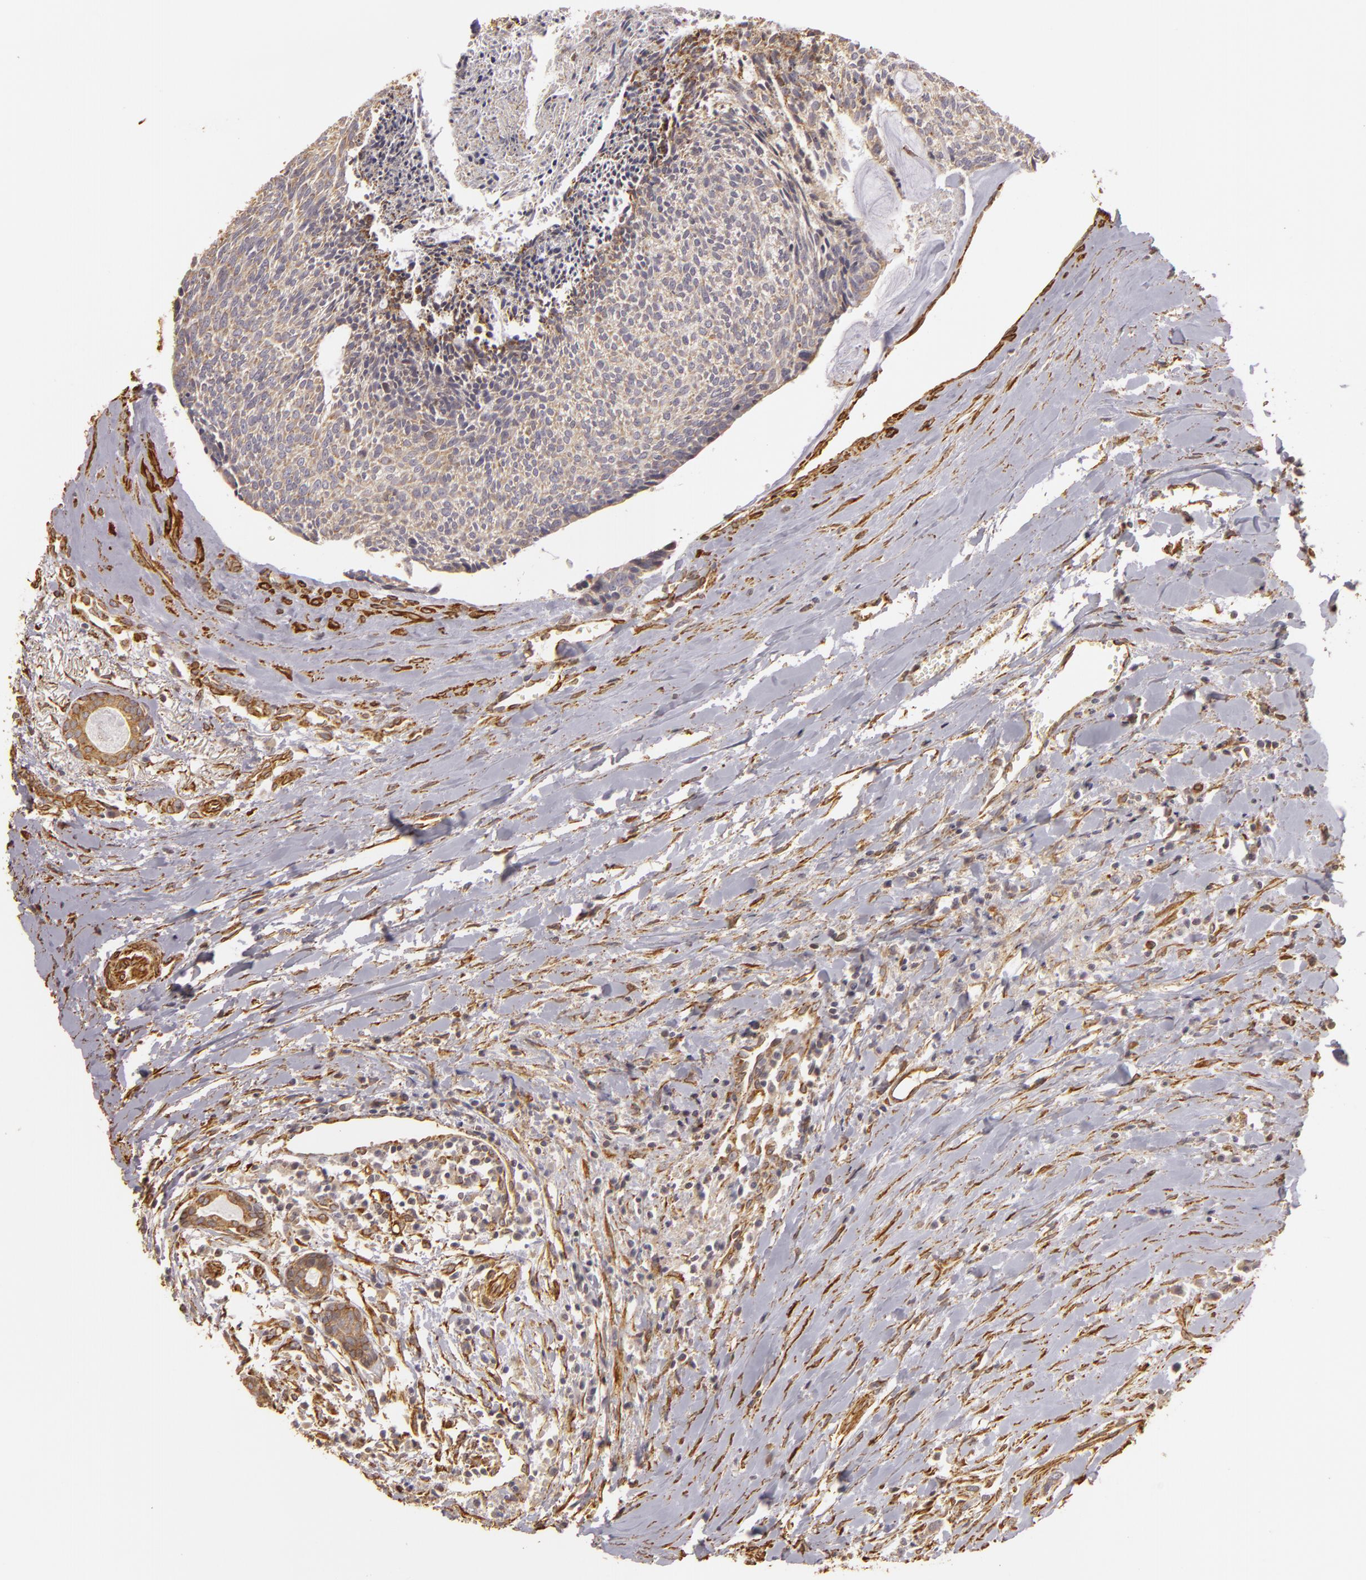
{"staining": {"intensity": "moderate", "quantity": ">75%", "location": "cytoplasmic/membranous"}, "tissue": "head and neck cancer", "cell_type": "Tumor cells", "image_type": "cancer", "snomed": [{"axis": "morphology", "description": "Squamous cell carcinoma, NOS"}, {"axis": "topography", "description": "Salivary gland"}, {"axis": "topography", "description": "Head-Neck"}], "caption": "Human head and neck squamous cell carcinoma stained with a protein marker shows moderate staining in tumor cells.", "gene": "CYB5R3", "patient": {"sex": "male", "age": 70}}